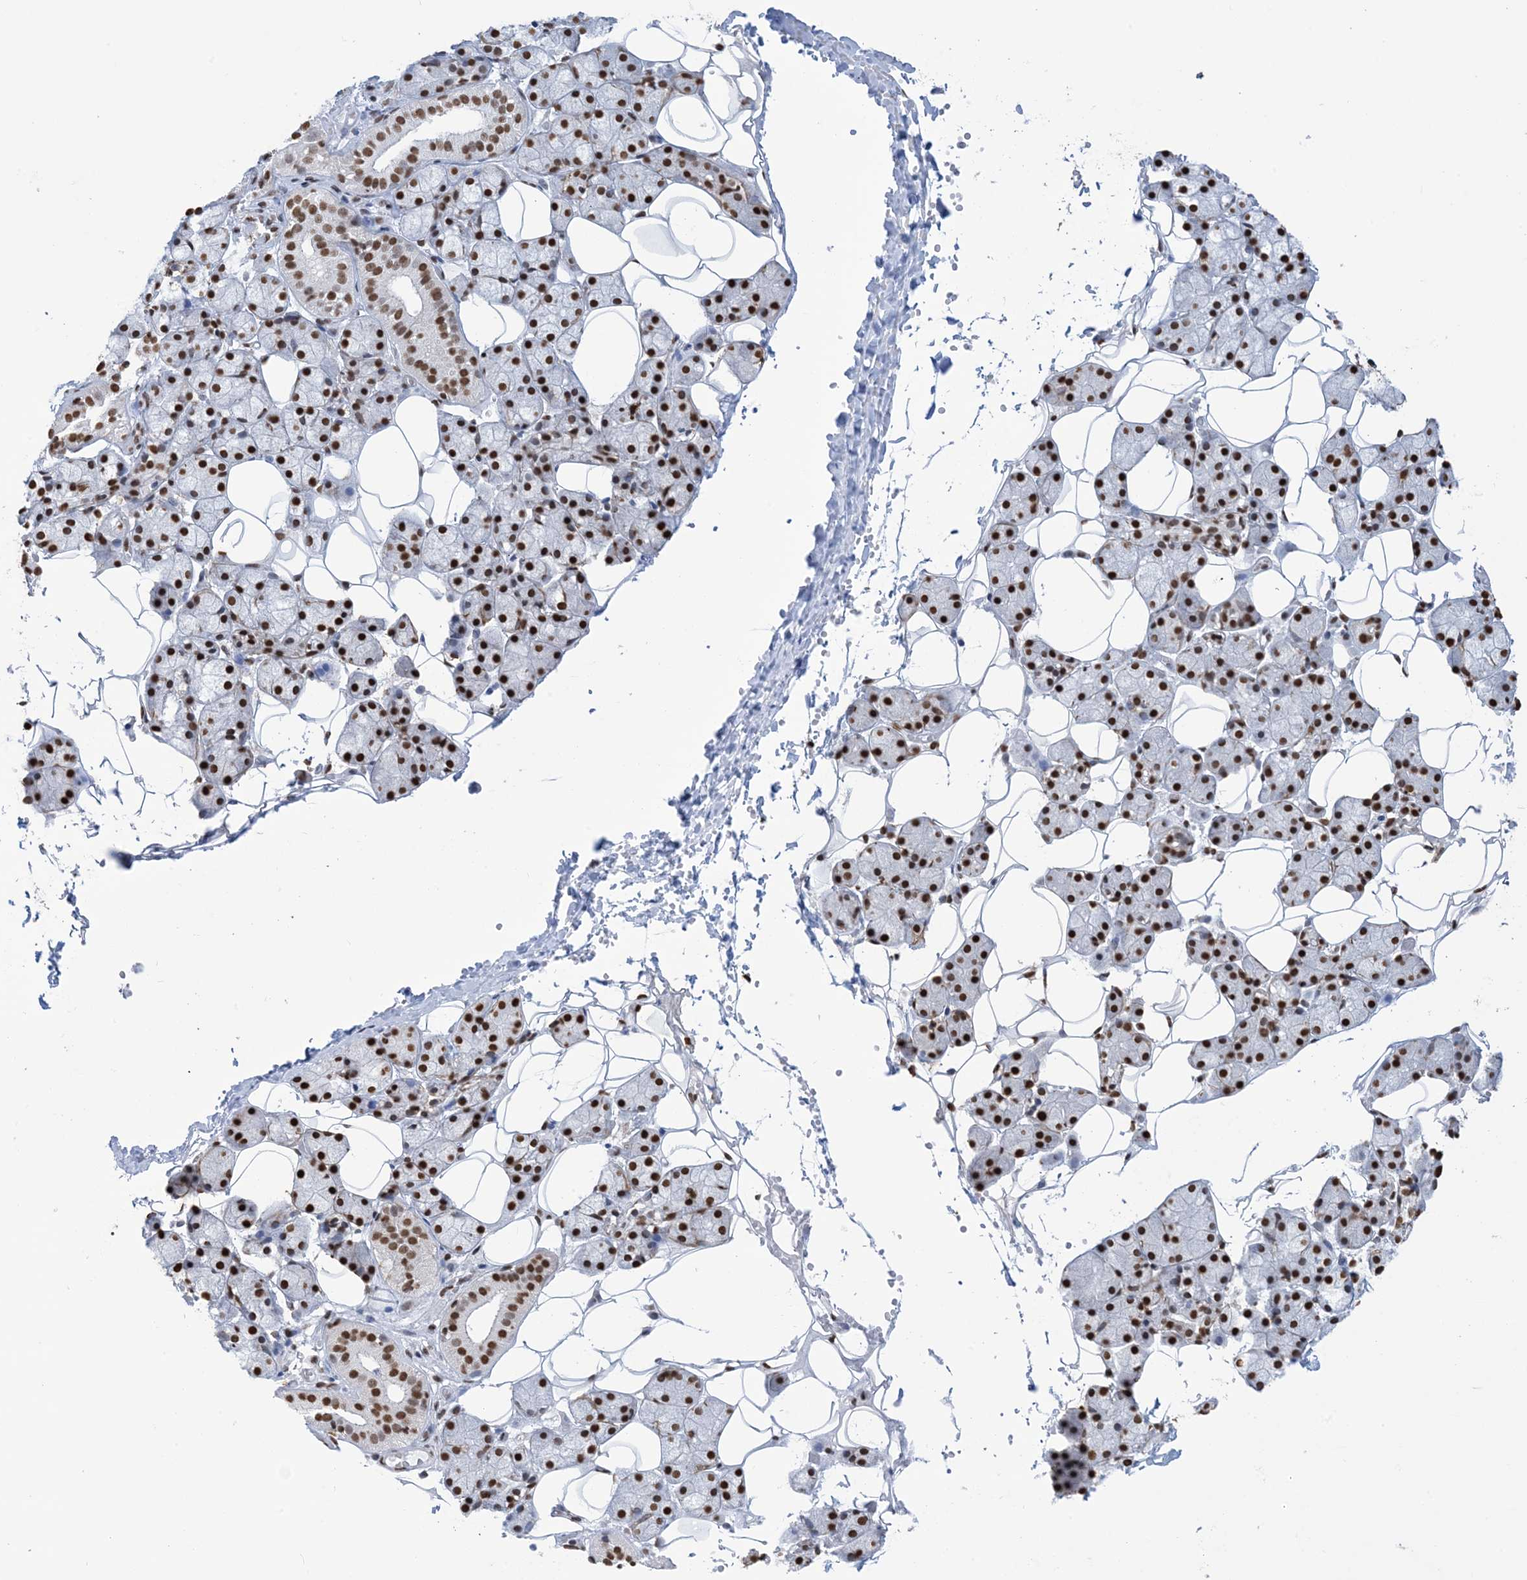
{"staining": {"intensity": "strong", "quantity": ">75%", "location": "nuclear"}, "tissue": "salivary gland", "cell_type": "Glandular cells", "image_type": "normal", "snomed": [{"axis": "morphology", "description": "Normal tissue, NOS"}, {"axis": "topography", "description": "Salivary gland"}], "caption": "Benign salivary gland demonstrates strong nuclear staining in about >75% of glandular cells, visualized by immunohistochemistry. (Brightfield microscopy of DAB IHC at high magnification).", "gene": "ZNF792", "patient": {"sex": "female", "age": 33}}